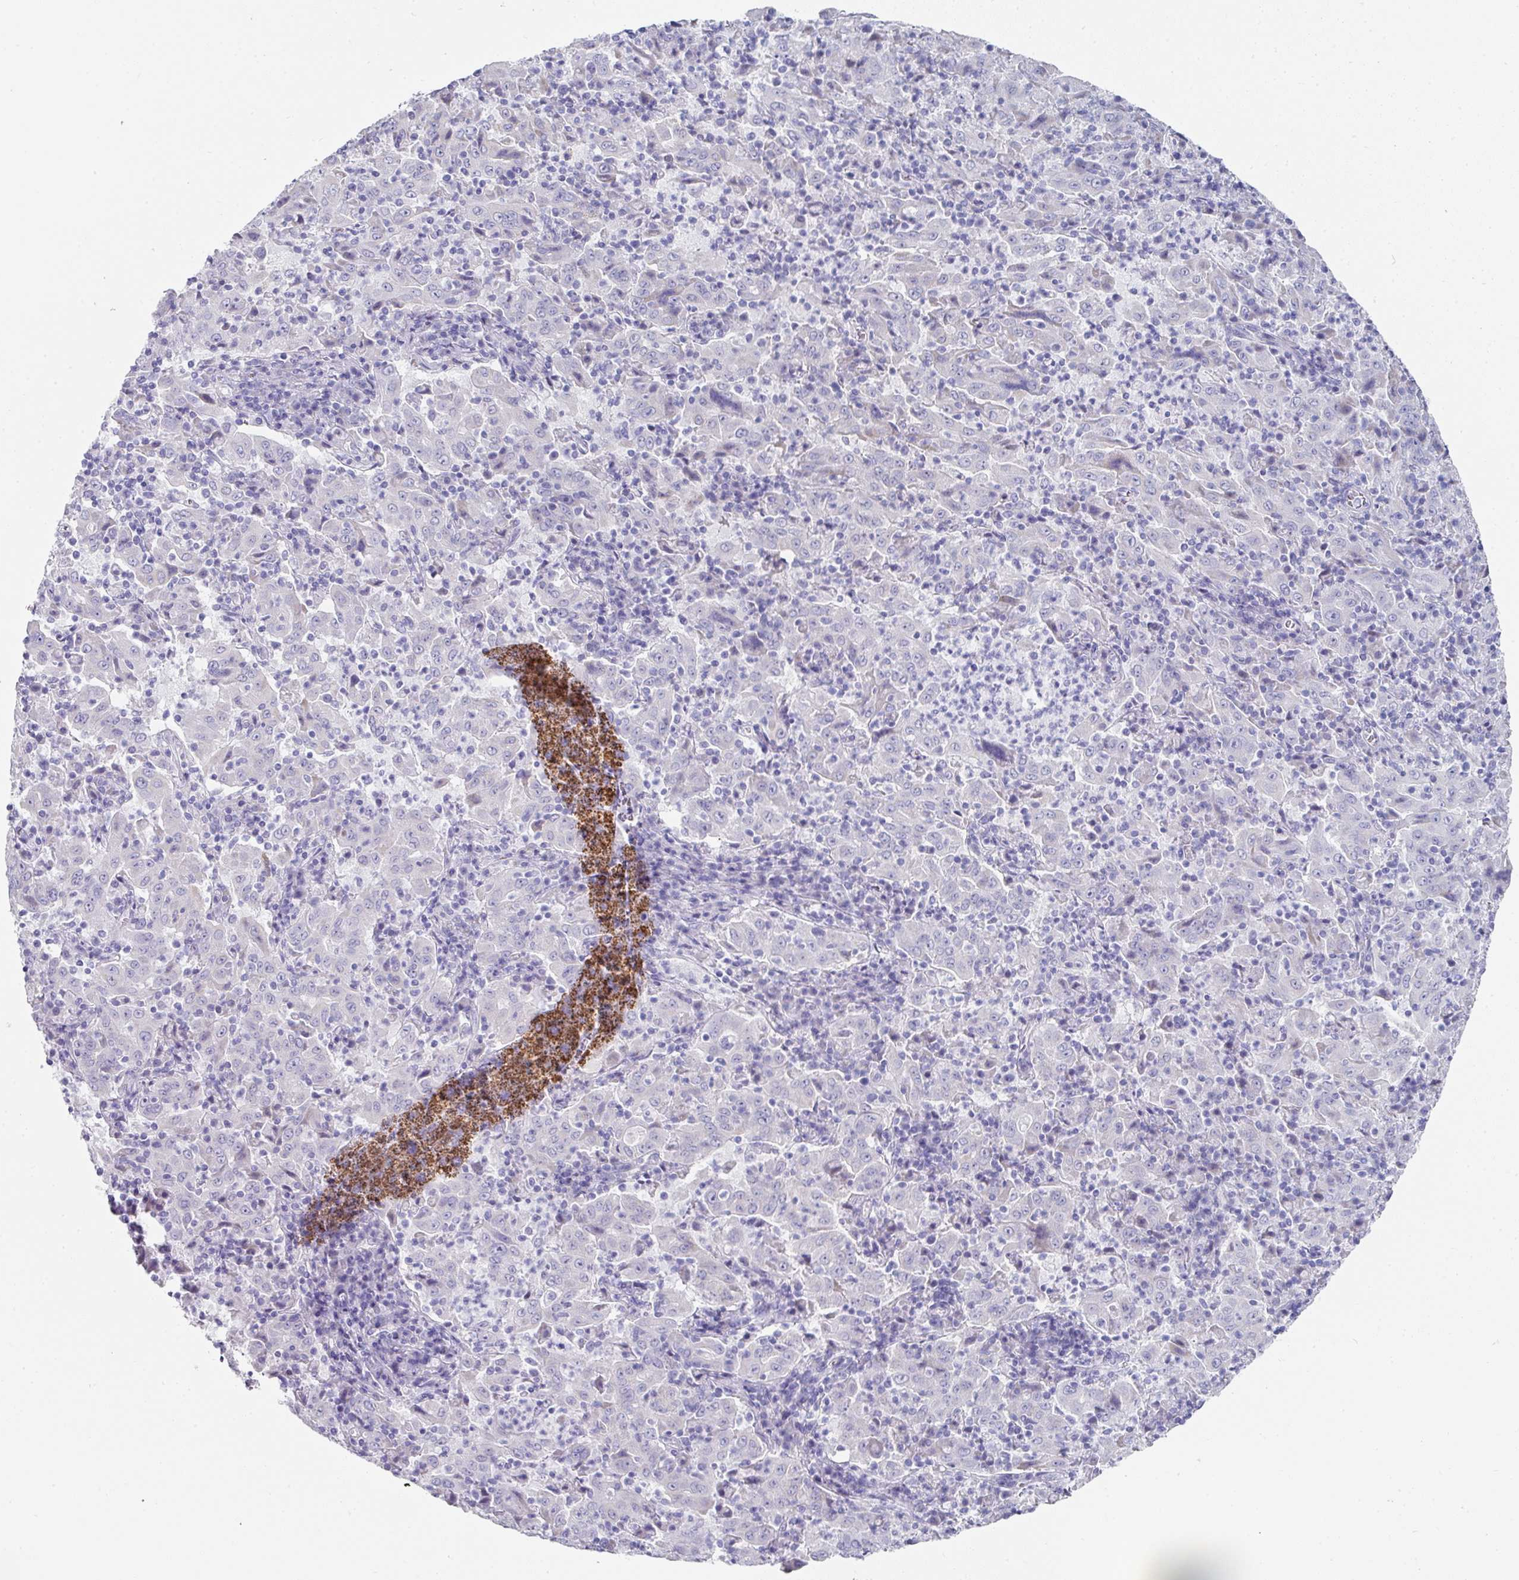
{"staining": {"intensity": "negative", "quantity": "none", "location": "none"}, "tissue": "pancreatic cancer", "cell_type": "Tumor cells", "image_type": "cancer", "snomed": [{"axis": "morphology", "description": "Adenocarcinoma, NOS"}, {"axis": "topography", "description": "Pancreas"}], "caption": "A micrograph of human adenocarcinoma (pancreatic) is negative for staining in tumor cells.", "gene": "SETBP1", "patient": {"sex": "male", "age": 63}}